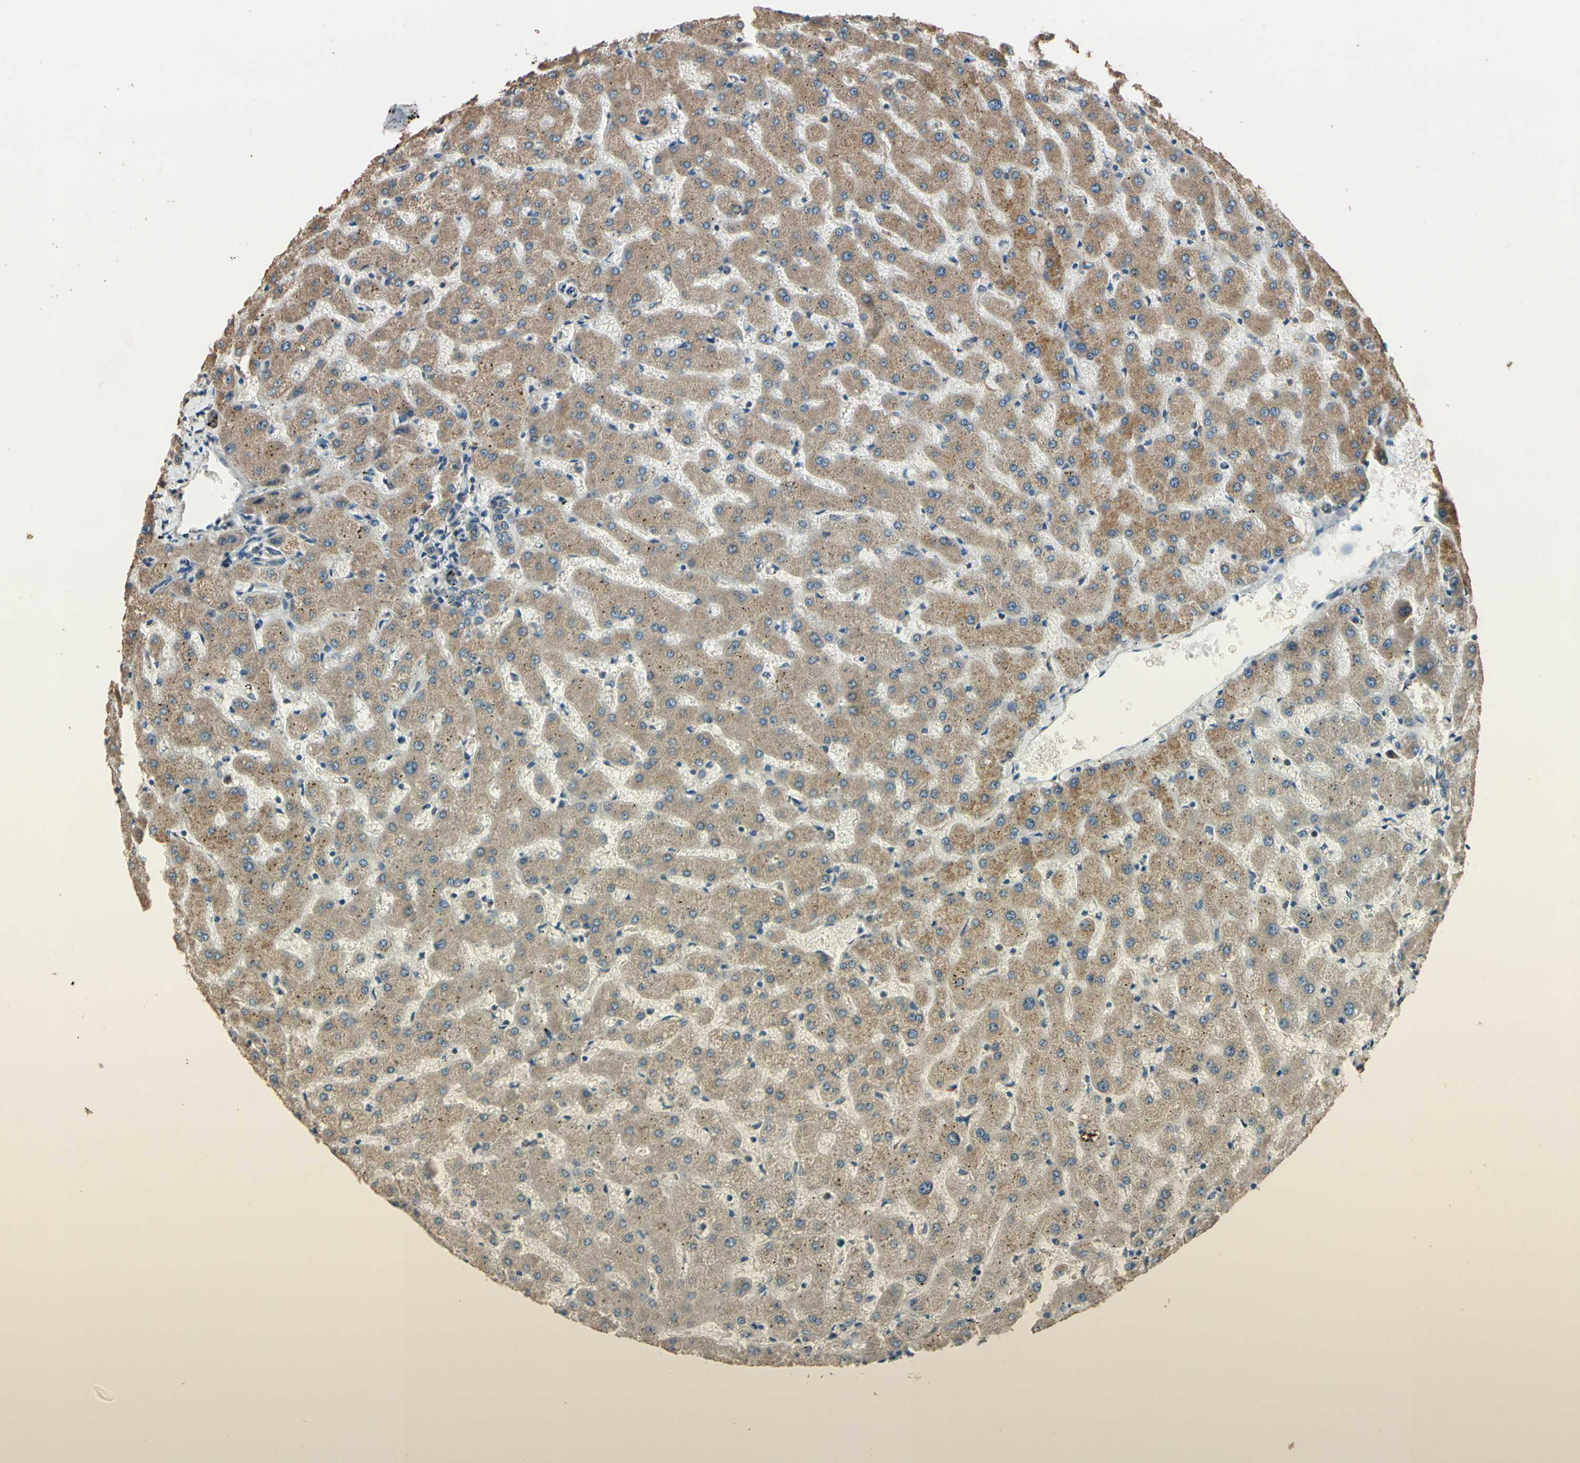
{"staining": {"intensity": "weak", "quantity": ">75%", "location": "cytoplasmic/membranous"}, "tissue": "liver", "cell_type": "Cholangiocytes", "image_type": "normal", "snomed": [{"axis": "morphology", "description": "Normal tissue, NOS"}, {"axis": "topography", "description": "Liver"}], "caption": "Weak cytoplasmic/membranous protein positivity is appreciated in about >75% of cholangiocytes in liver. Nuclei are stained in blue.", "gene": "STX18", "patient": {"sex": "female", "age": 63}}